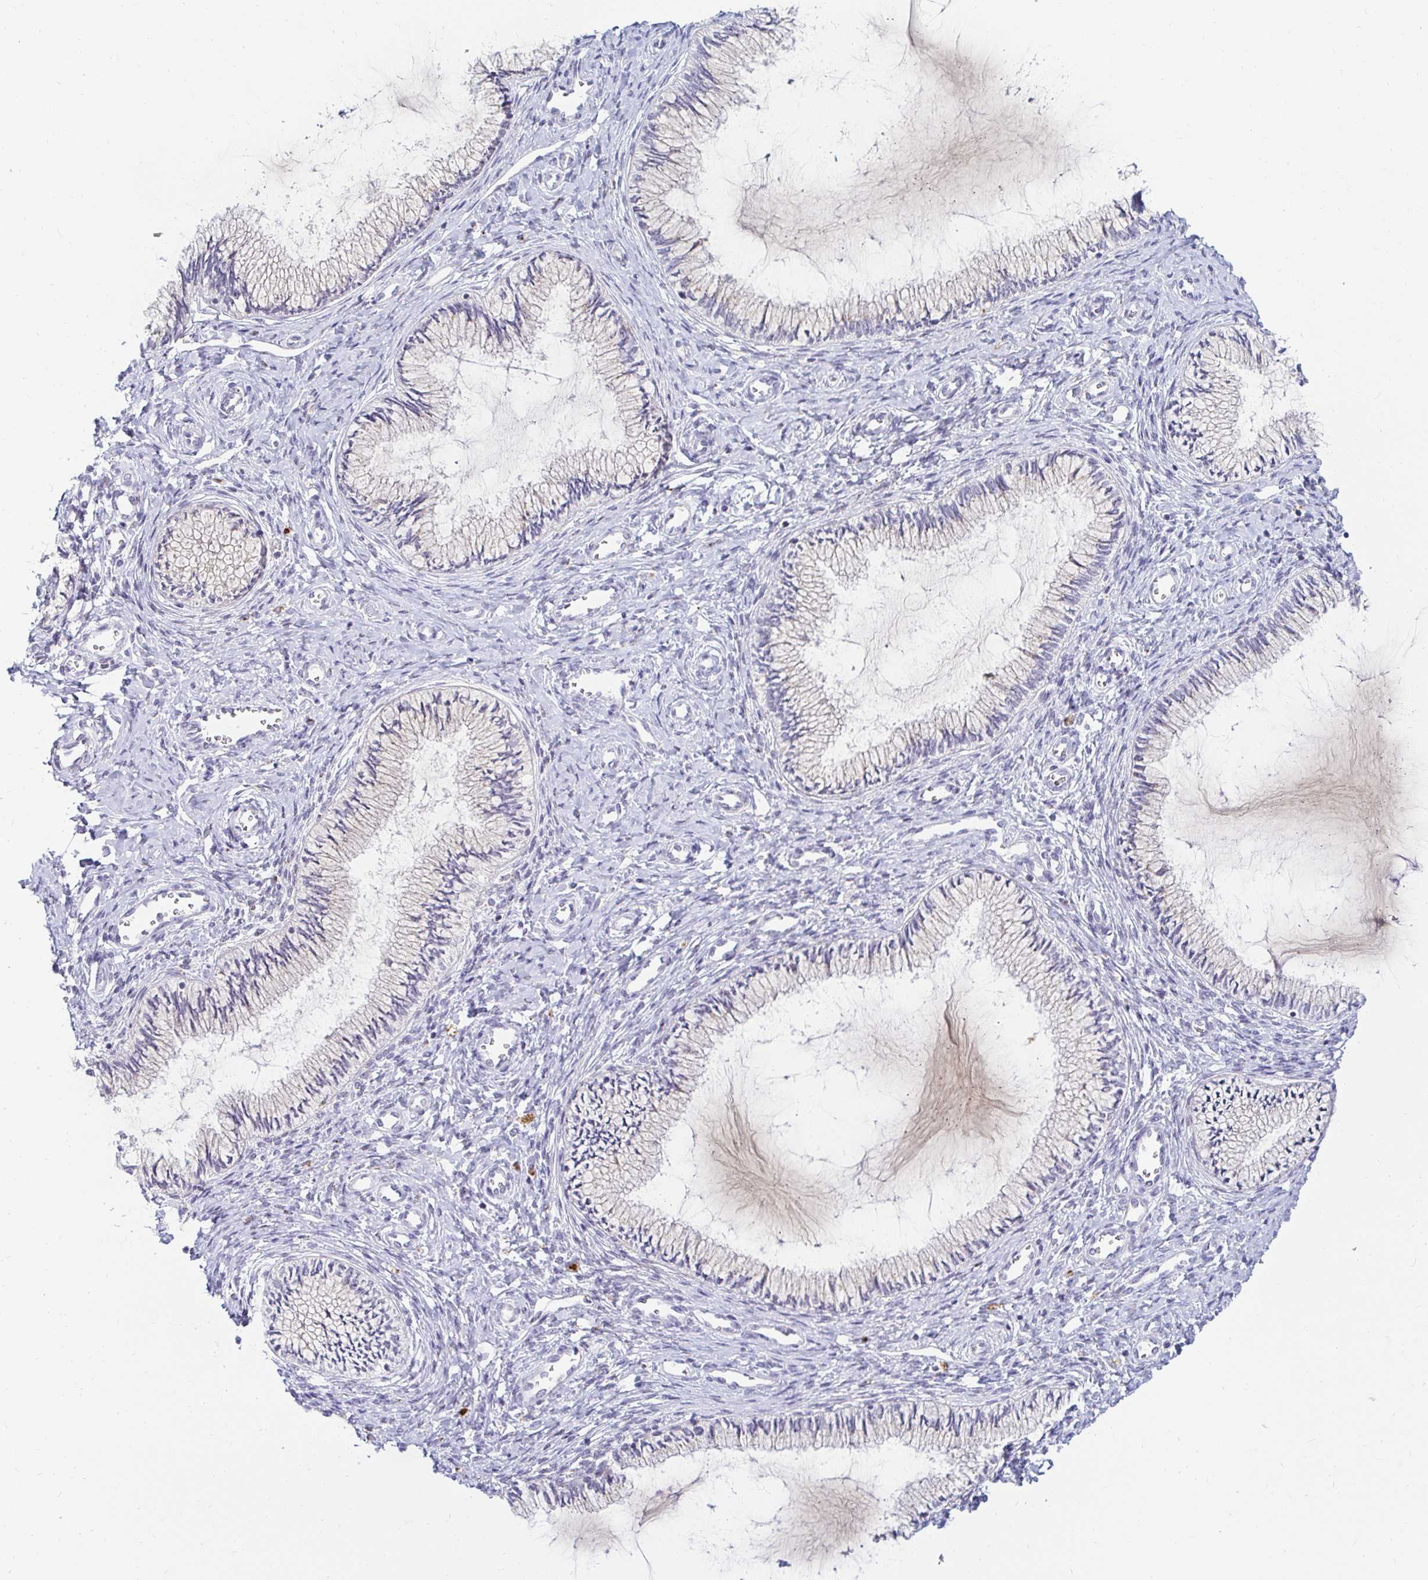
{"staining": {"intensity": "negative", "quantity": "none", "location": "none"}, "tissue": "cervix", "cell_type": "Glandular cells", "image_type": "normal", "snomed": [{"axis": "morphology", "description": "Normal tissue, NOS"}, {"axis": "topography", "description": "Cervix"}], "caption": "An image of cervix stained for a protein reveals no brown staining in glandular cells. (DAB immunohistochemistry, high magnification).", "gene": "OR51D1", "patient": {"sex": "female", "age": 24}}